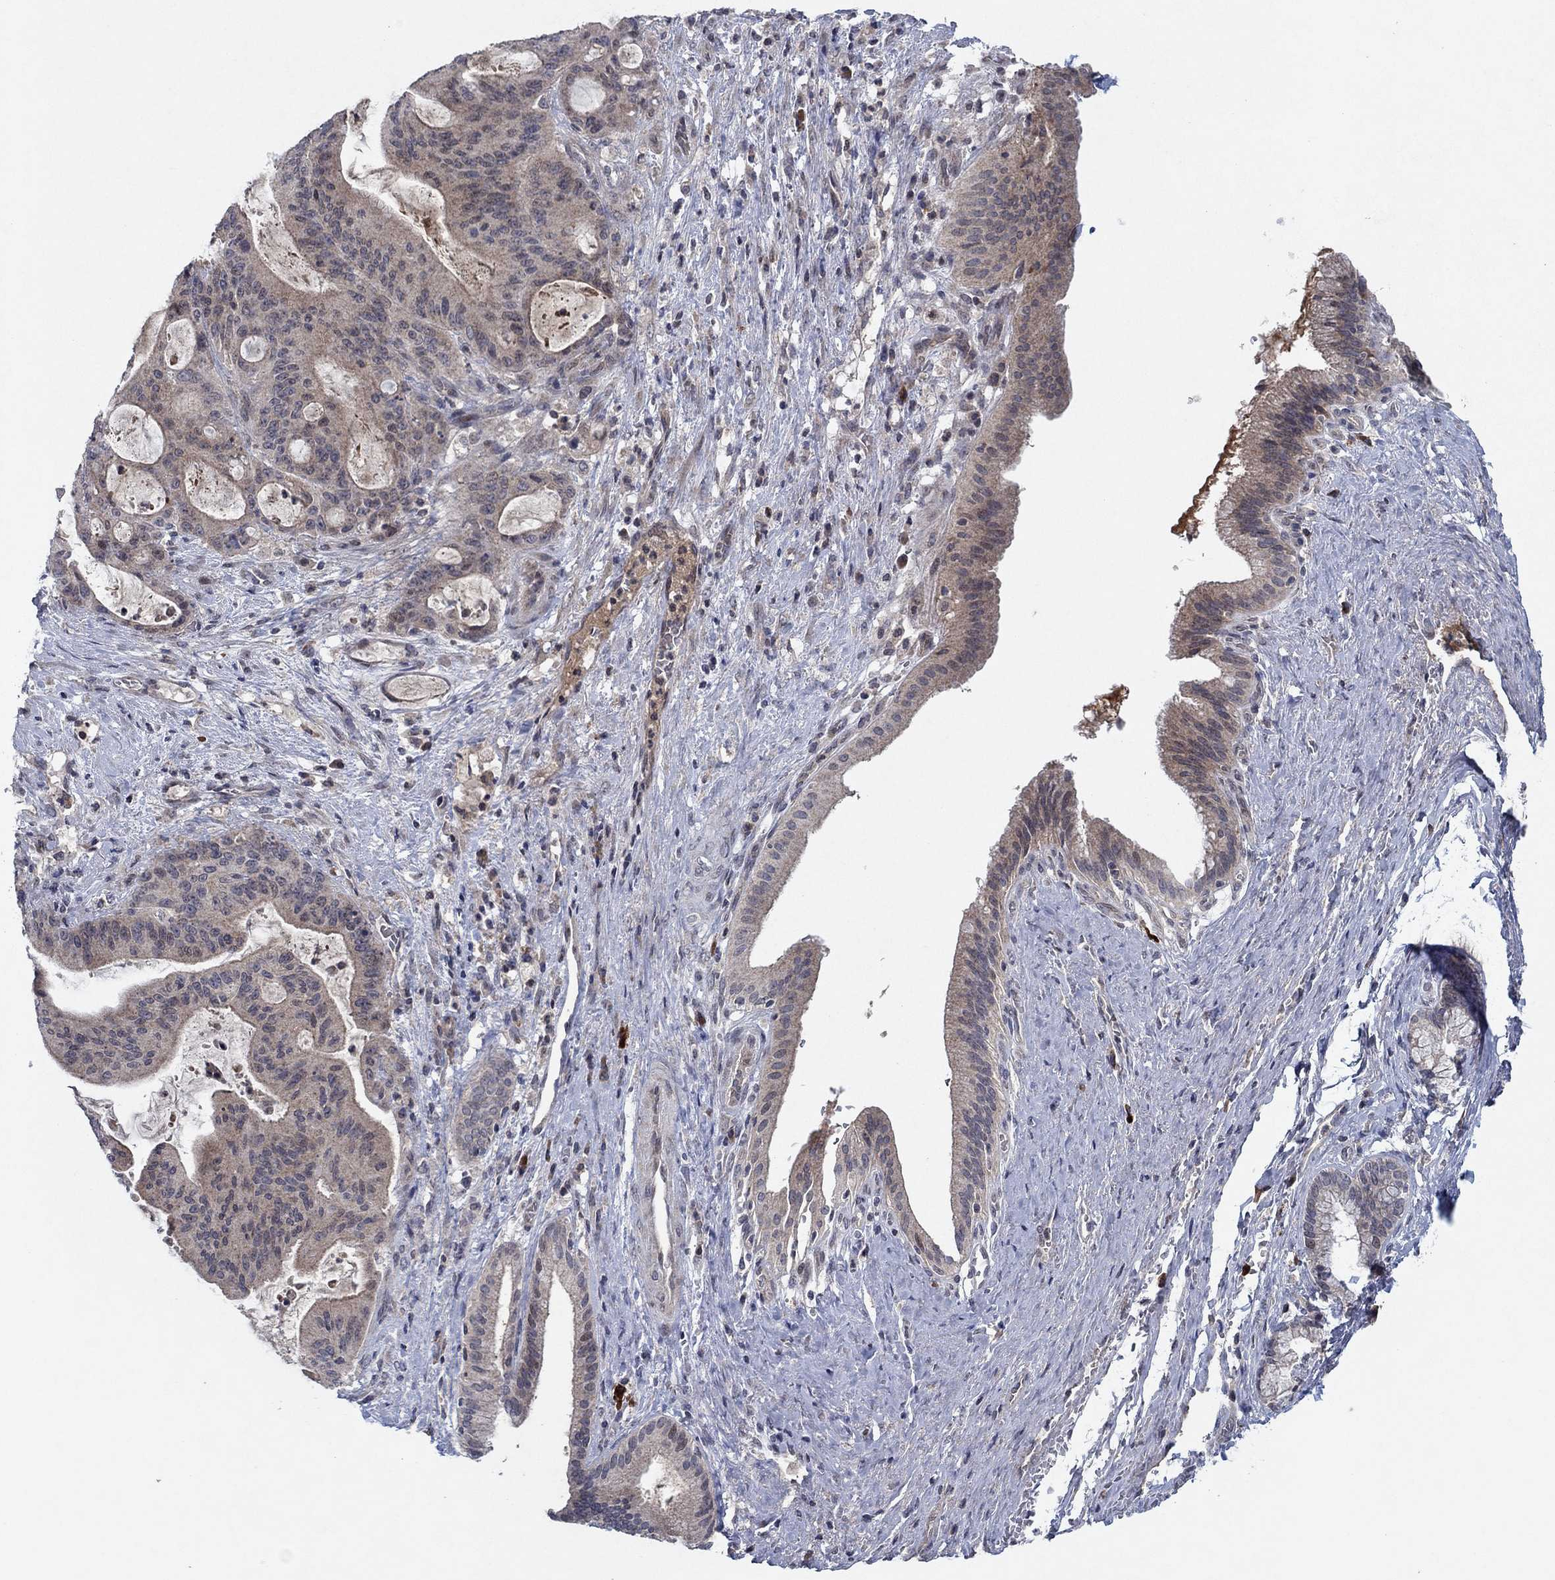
{"staining": {"intensity": "weak", "quantity": "25%-75%", "location": "cytoplasmic/membranous"}, "tissue": "liver cancer", "cell_type": "Tumor cells", "image_type": "cancer", "snomed": [{"axis": "morphology", "description": "Cholangiocarcinoma"}, {"axis": "topography", "description": "Liver"}], "caption": "A low amount of weak cytoplasmic/membranous positivity is appreciated in approximately 25%-75% of tumor cells in liver cholangiocarcinoma tissue.", "gene": "IL4", "patient": {"sex": "female", "age": 73}}